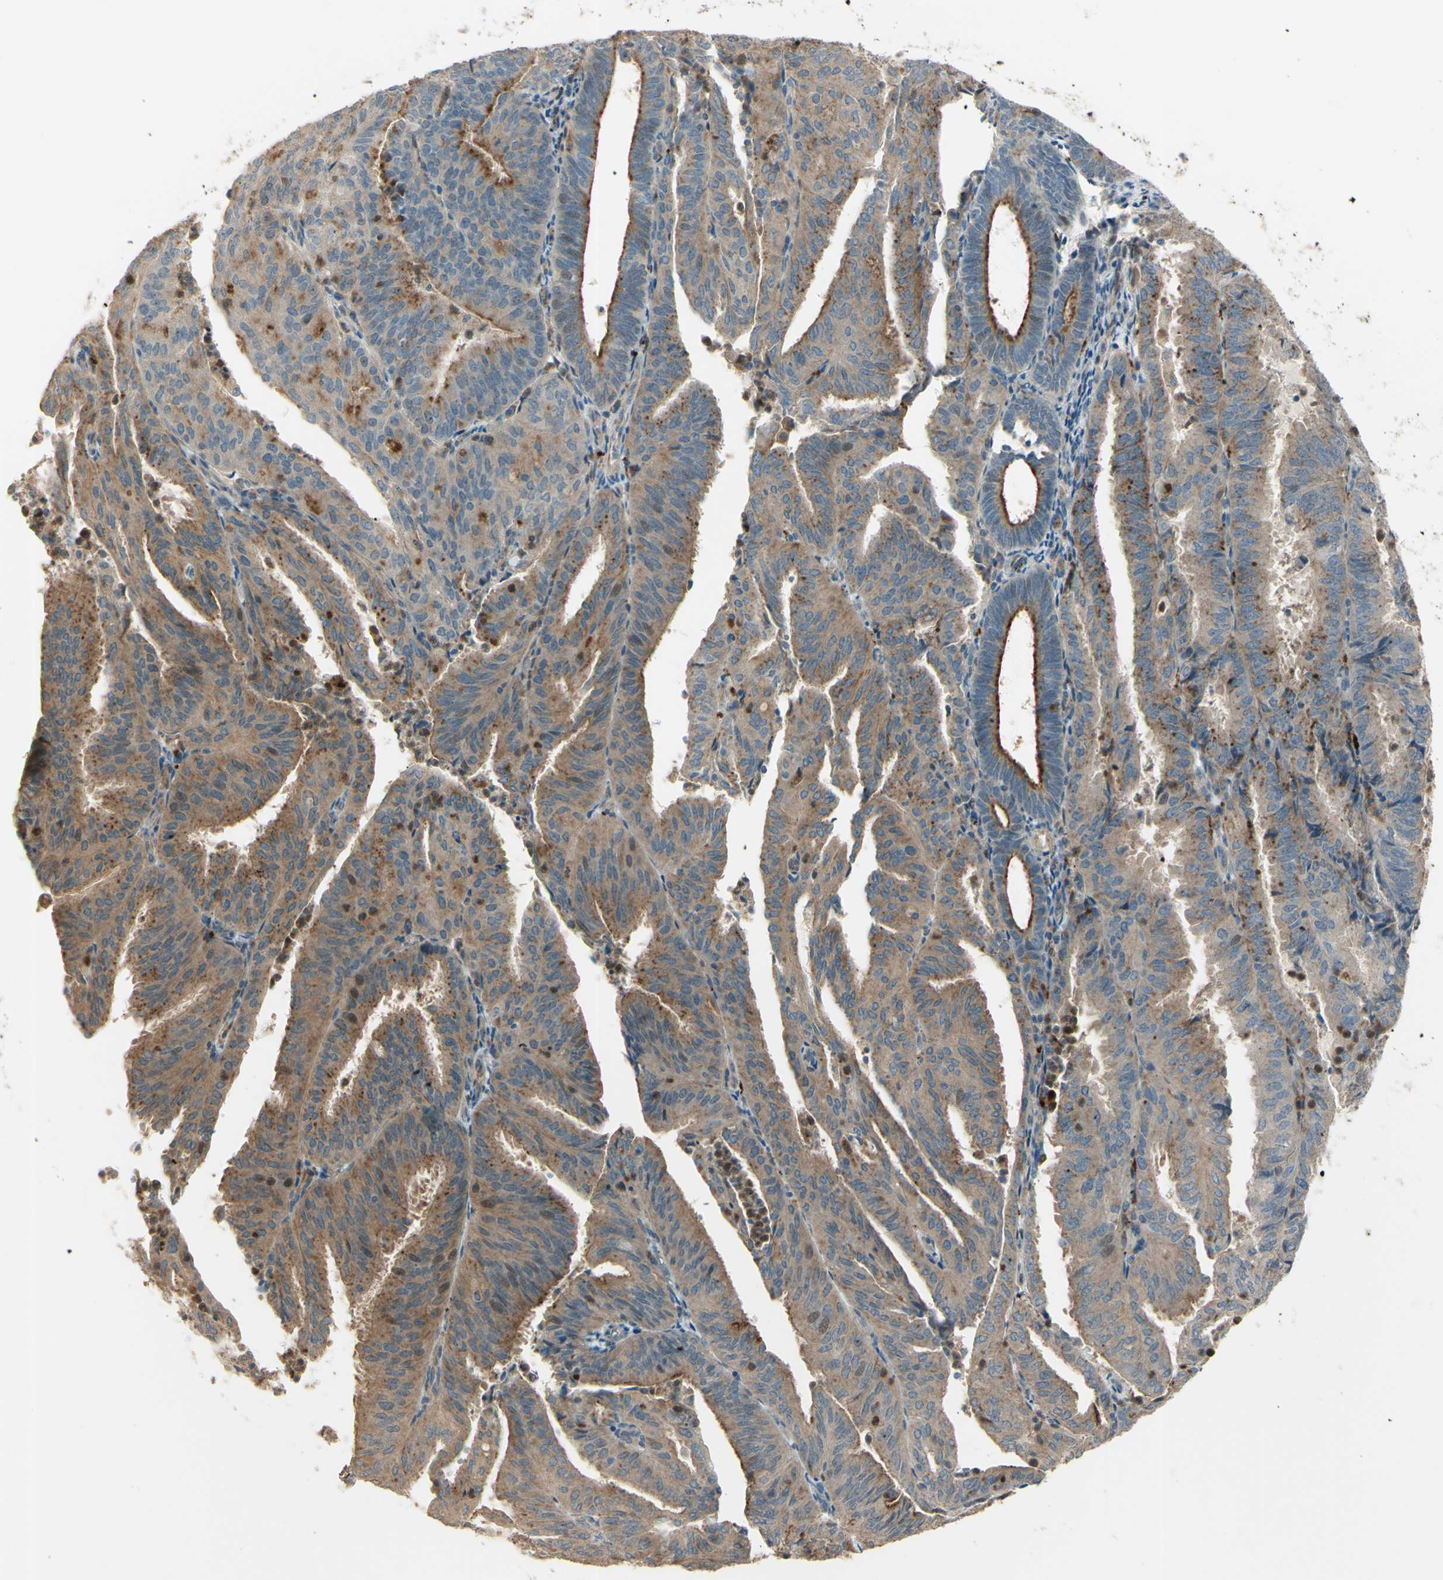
{"staining": {"intensity": "moderate", "quantity": ">75%", "location": "cytoplasmic/membranous"}, "tissue": "endometrial cancer", "cell_type": "Tumor cells", "image_type": "cancer", "snomed": [{"axis": "morphology", "description": "Adenocarcinoma, NOS"}, {"axis": "topography", "description": "Uterus"}], "caption": "Endometrial cancer was stained to show a protein in brown. There is medium levels of moderate cytoplasmic/membranous expression in about >75% of tumor cells.", "gene": "LMTK2", "patient": {"sex": "female", "age": 60}}